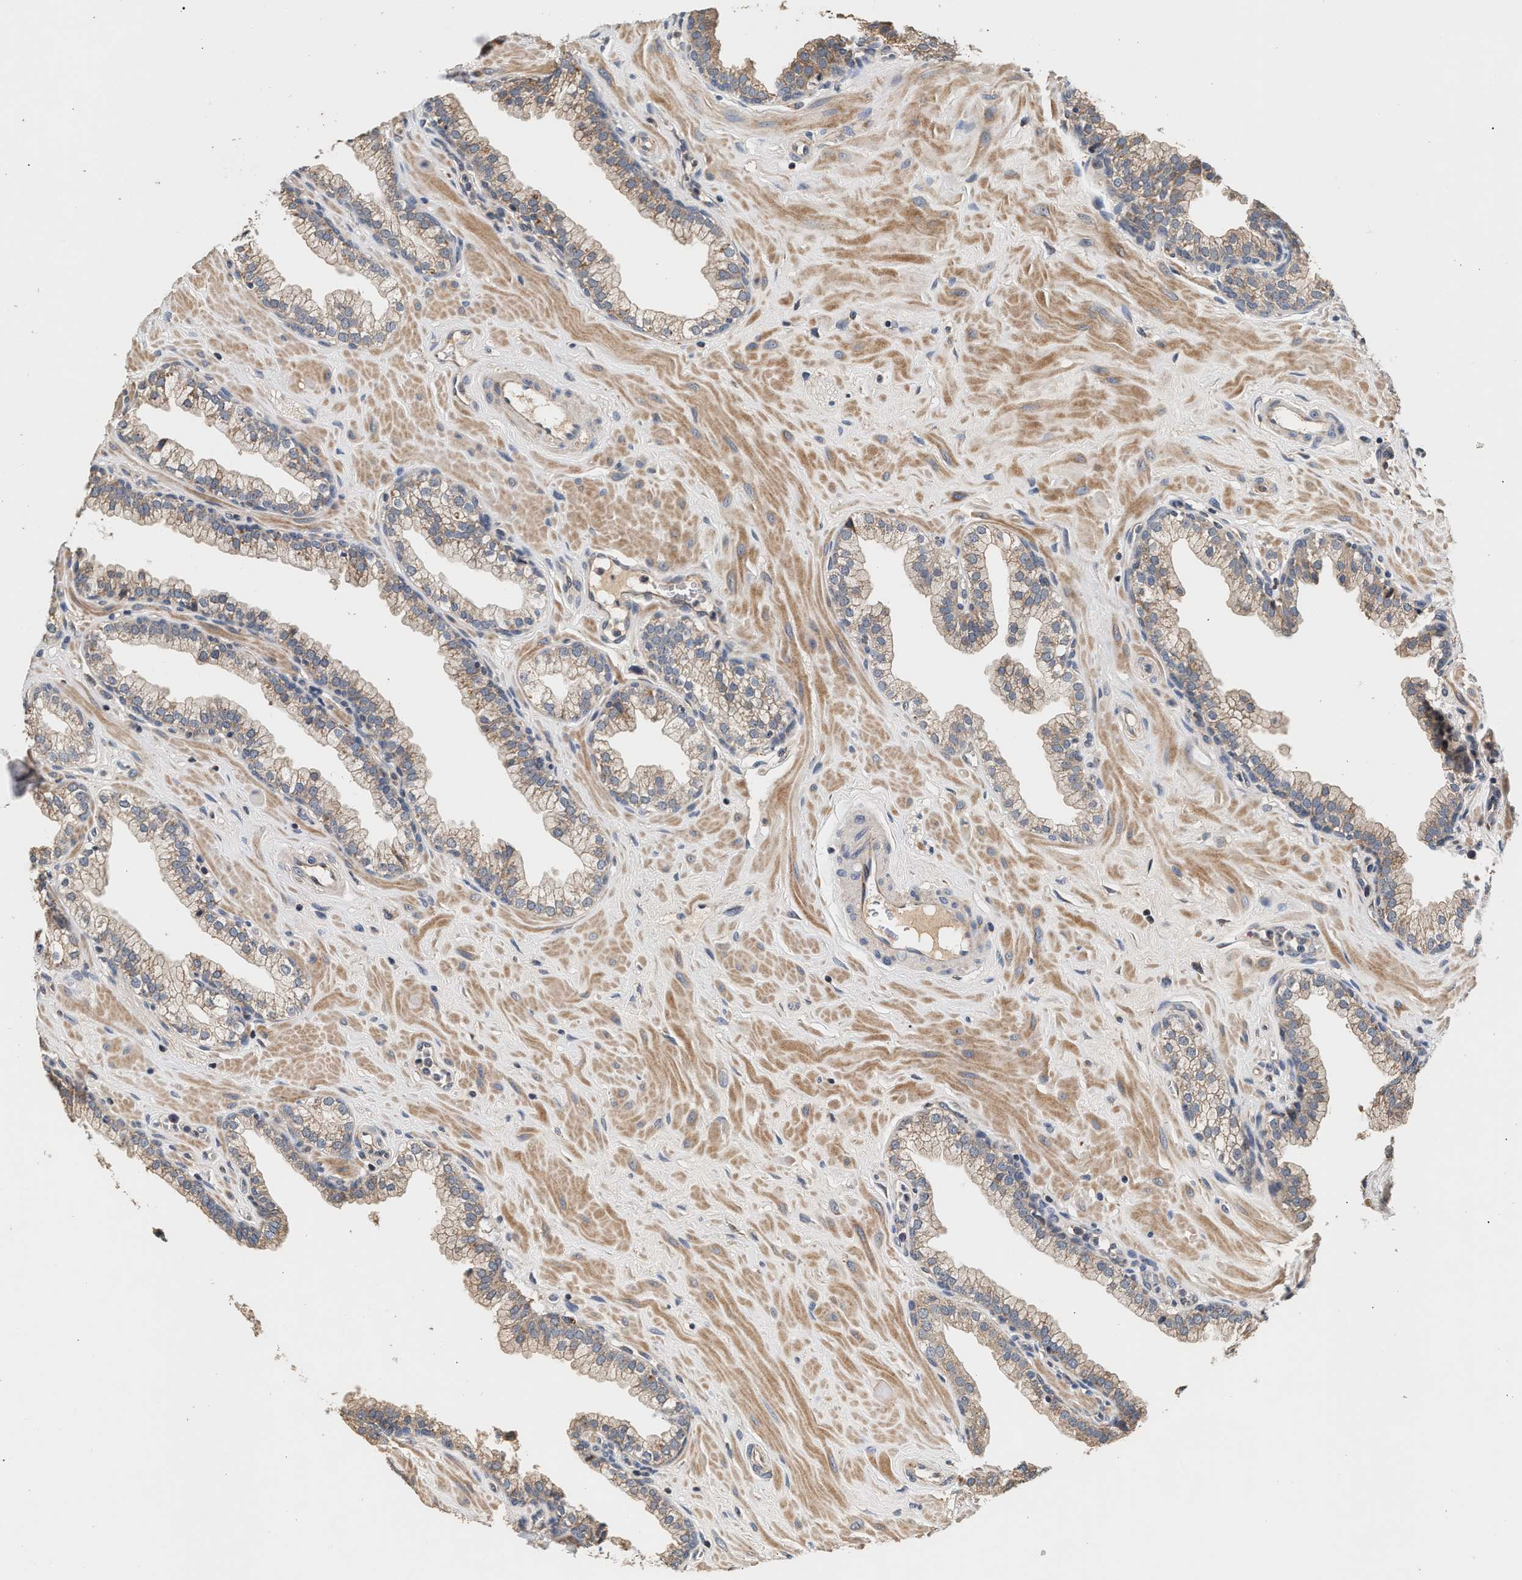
{"staining": {"intensity": "weak", "quantity": "25%-75%", "location": "cytoplasmic/membranous"}, "tissue": "prostate", "cell_type": "Glandular cells", "image_type": "normal", "snomed": [{"axis": "morphology", "description": "Normal tissue, NOS"}, {"axis": "morphology", "description": "Urothelial carcinoma, Low grade"}, {"axis": "topography", "description": "Urinary bladder"}, {"axis": "topography", "description": "Prostate"}], "caption": "Prostate stained for a protein (brown) demonstrates weak cytoplasmic/membranous positive staining in approximately 25%-75% of glandular cells.", "gene": "PTGR3", "patient": {"sex": "male", "age": 60}}